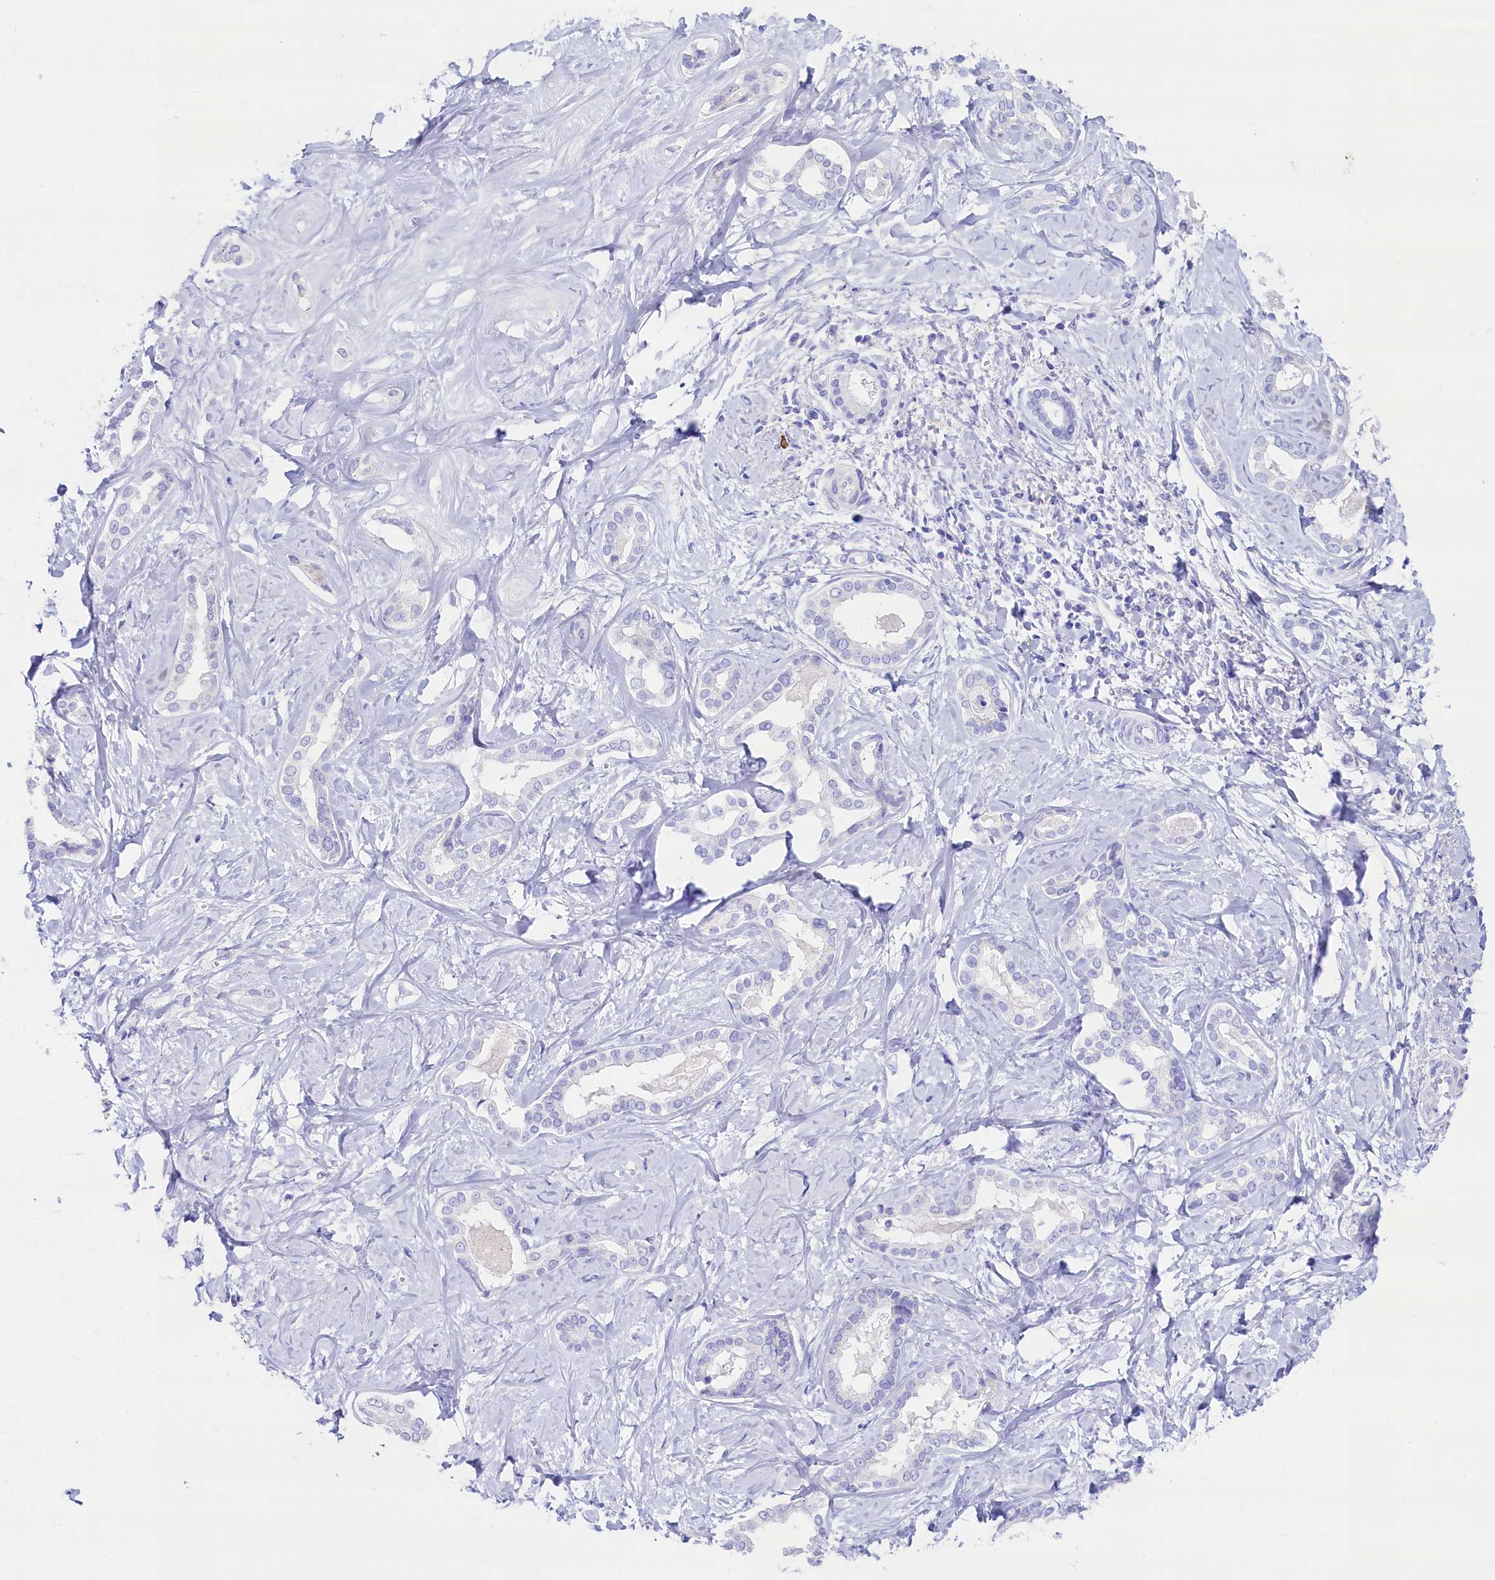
{"staining": {"intensity": "negative", "quantity": "none", "location": "none"}, "tissue": "liver cancer", "cell_type": "Tumor cells", "image_type": "cancer", "snomed": [{"axis": "morphology", "description": "Cholangiocarcinoma"}, {"axis": "topography", "description": "Liver"}], "caption": "This photomicrograph is of liver cancer stained with IHC to label a protein in brown with the nuclei are counter-stained blue. There is no staining in tumor cells.", "gene": "RBP3", "patient": {"sex": "female", "age": 77}}